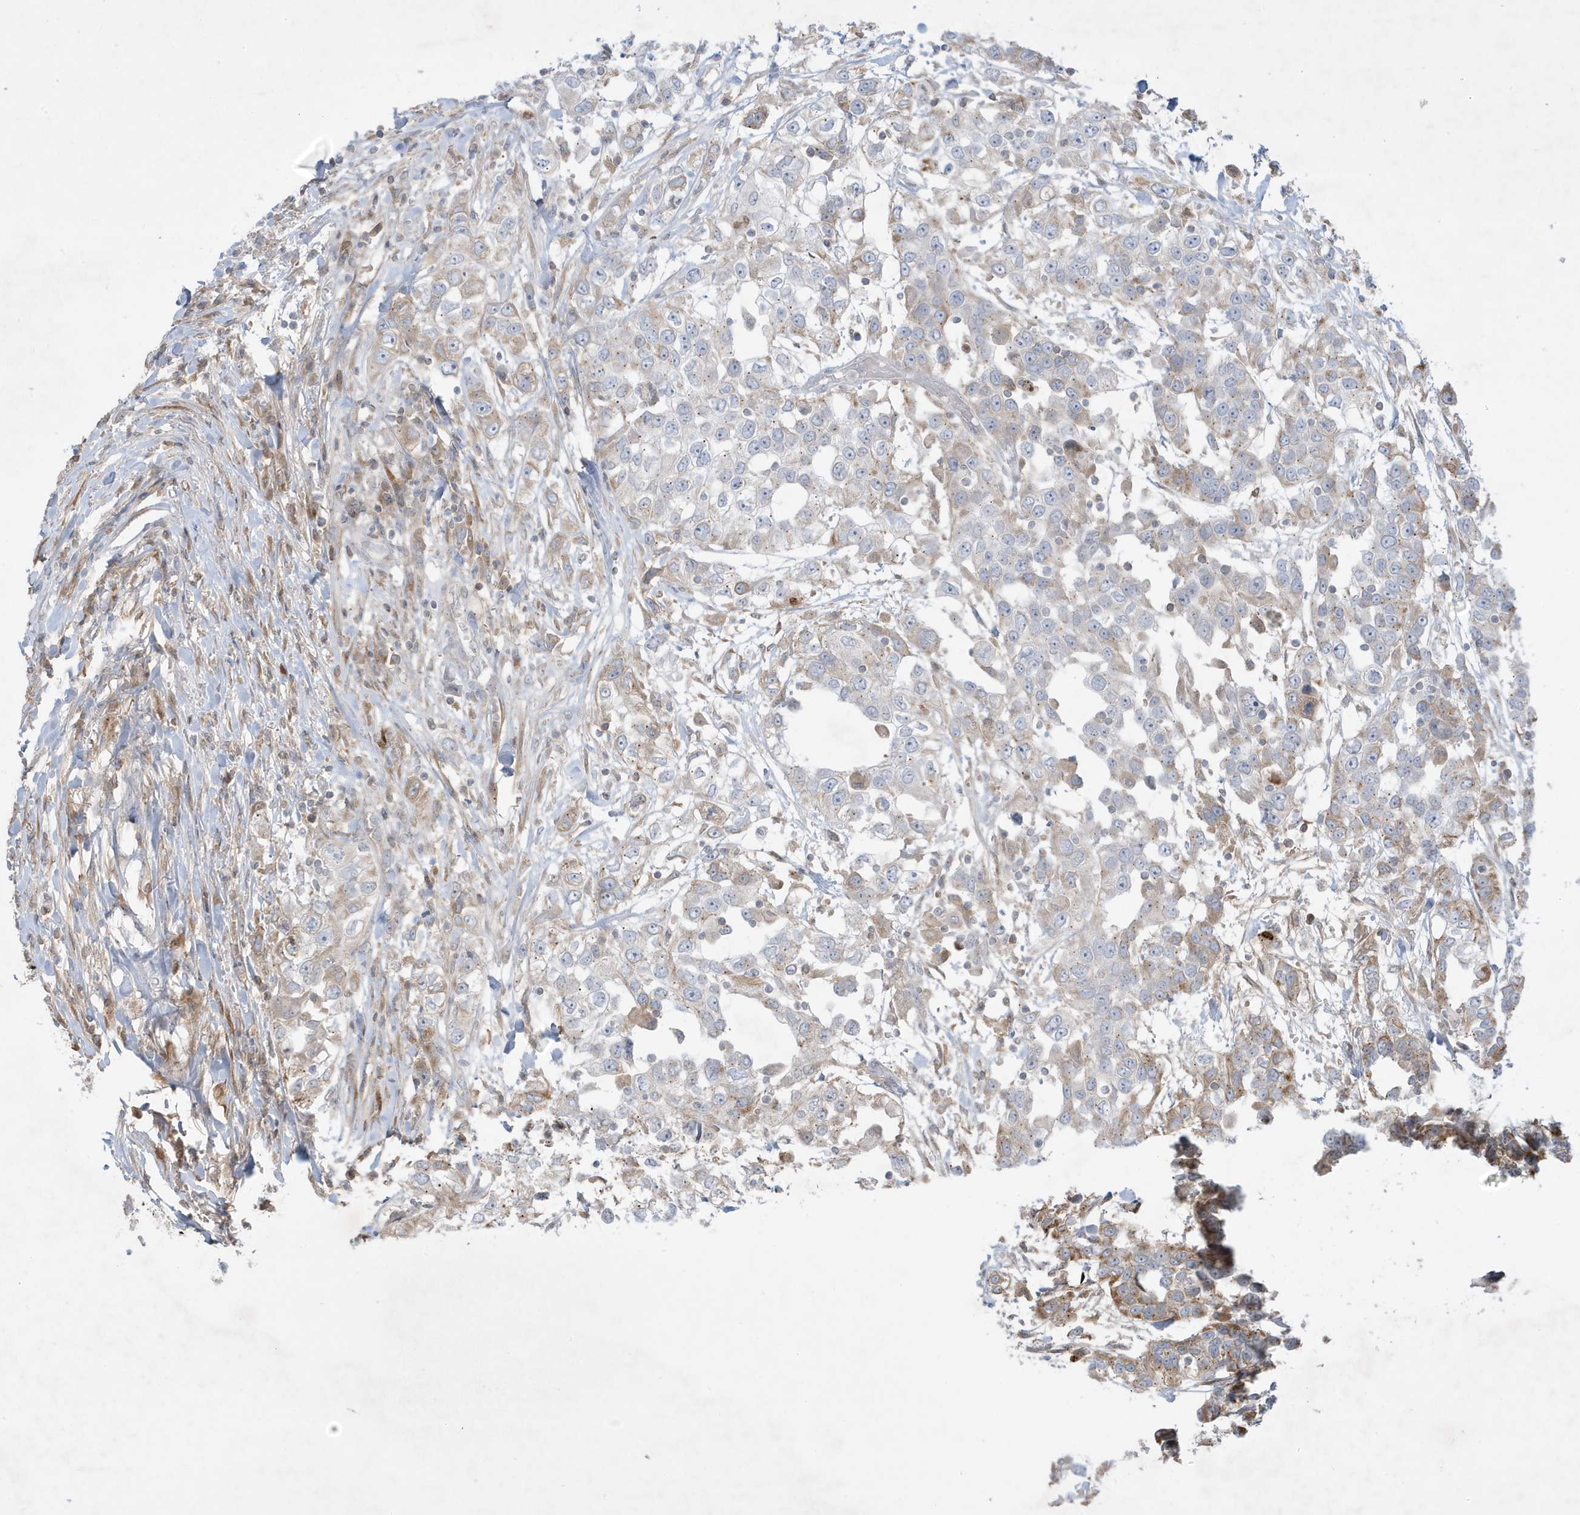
{"staining": {"intensity": "weak", "quantity": "25%-75%", "location": "cytoplasmic/membranous"}, "tissue": "urothelial cancer", "cell_type": "Tumor cells", "image_type": "cancer", "snomed": [{"axis": "morphology", "description": "Urothelial carcinoma, High grade"}, {"axis": "topography", "description": "Urinary bladder"}], "caption": "The immunohistochemical stain shows weak cytoplasmic/membranous expression in tumor cells of urothelial carcinoma (high-grade) tissue. (Brightfield microscopy of DAB IHC at high magnification).", "gene": "FNDC1", "patient": {"sex": "female", "age": 80}}